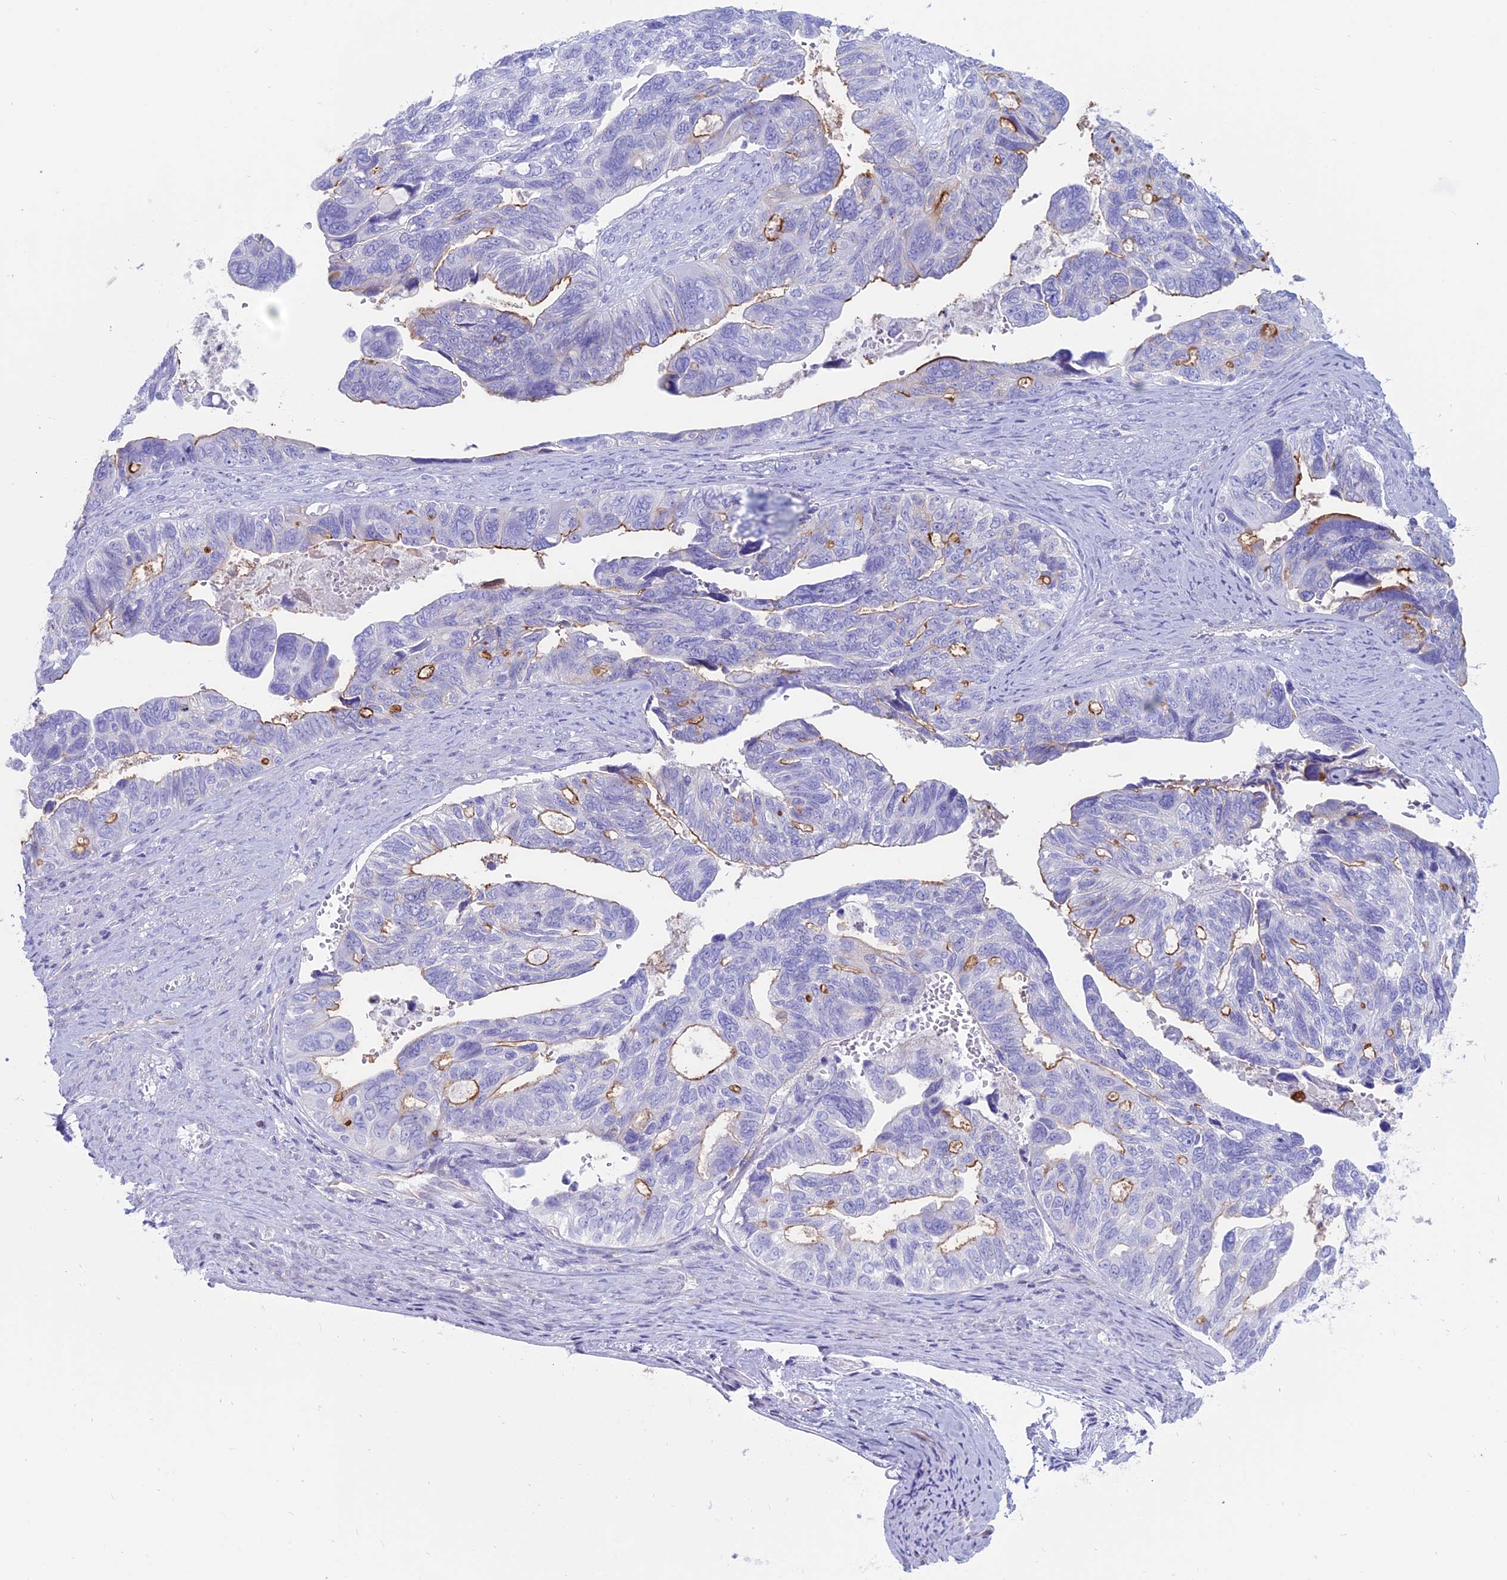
{"staining": {"intensity": "moderate", "quantity": "<25%", "location": "cytoplasmic/membranous"}, "tissue": "ovarian cancer", "cell_type": "Tumor cells", "image_type": "cancer", "snomed": [{"axis": "morphology", "description": "Cystadenocarcinoma, serous, NOS"}, {"axis": "topography", "description": "Ovary"}], "caption": "An immunohistochemistry (IHC) micrograph of neoplastic tissue is shown. Protein staining in brown labels moderate cytoplasmic/membranous positivity in serous cystadenocarcinoma (ovarian) within tumor cells. Using DAB (brown) and hematoxylin (blue) stains, captured at high magnification using brightfield microscopy.", "gene": "OR2AE1", "patient": {"sex": "female", "age": 79}}